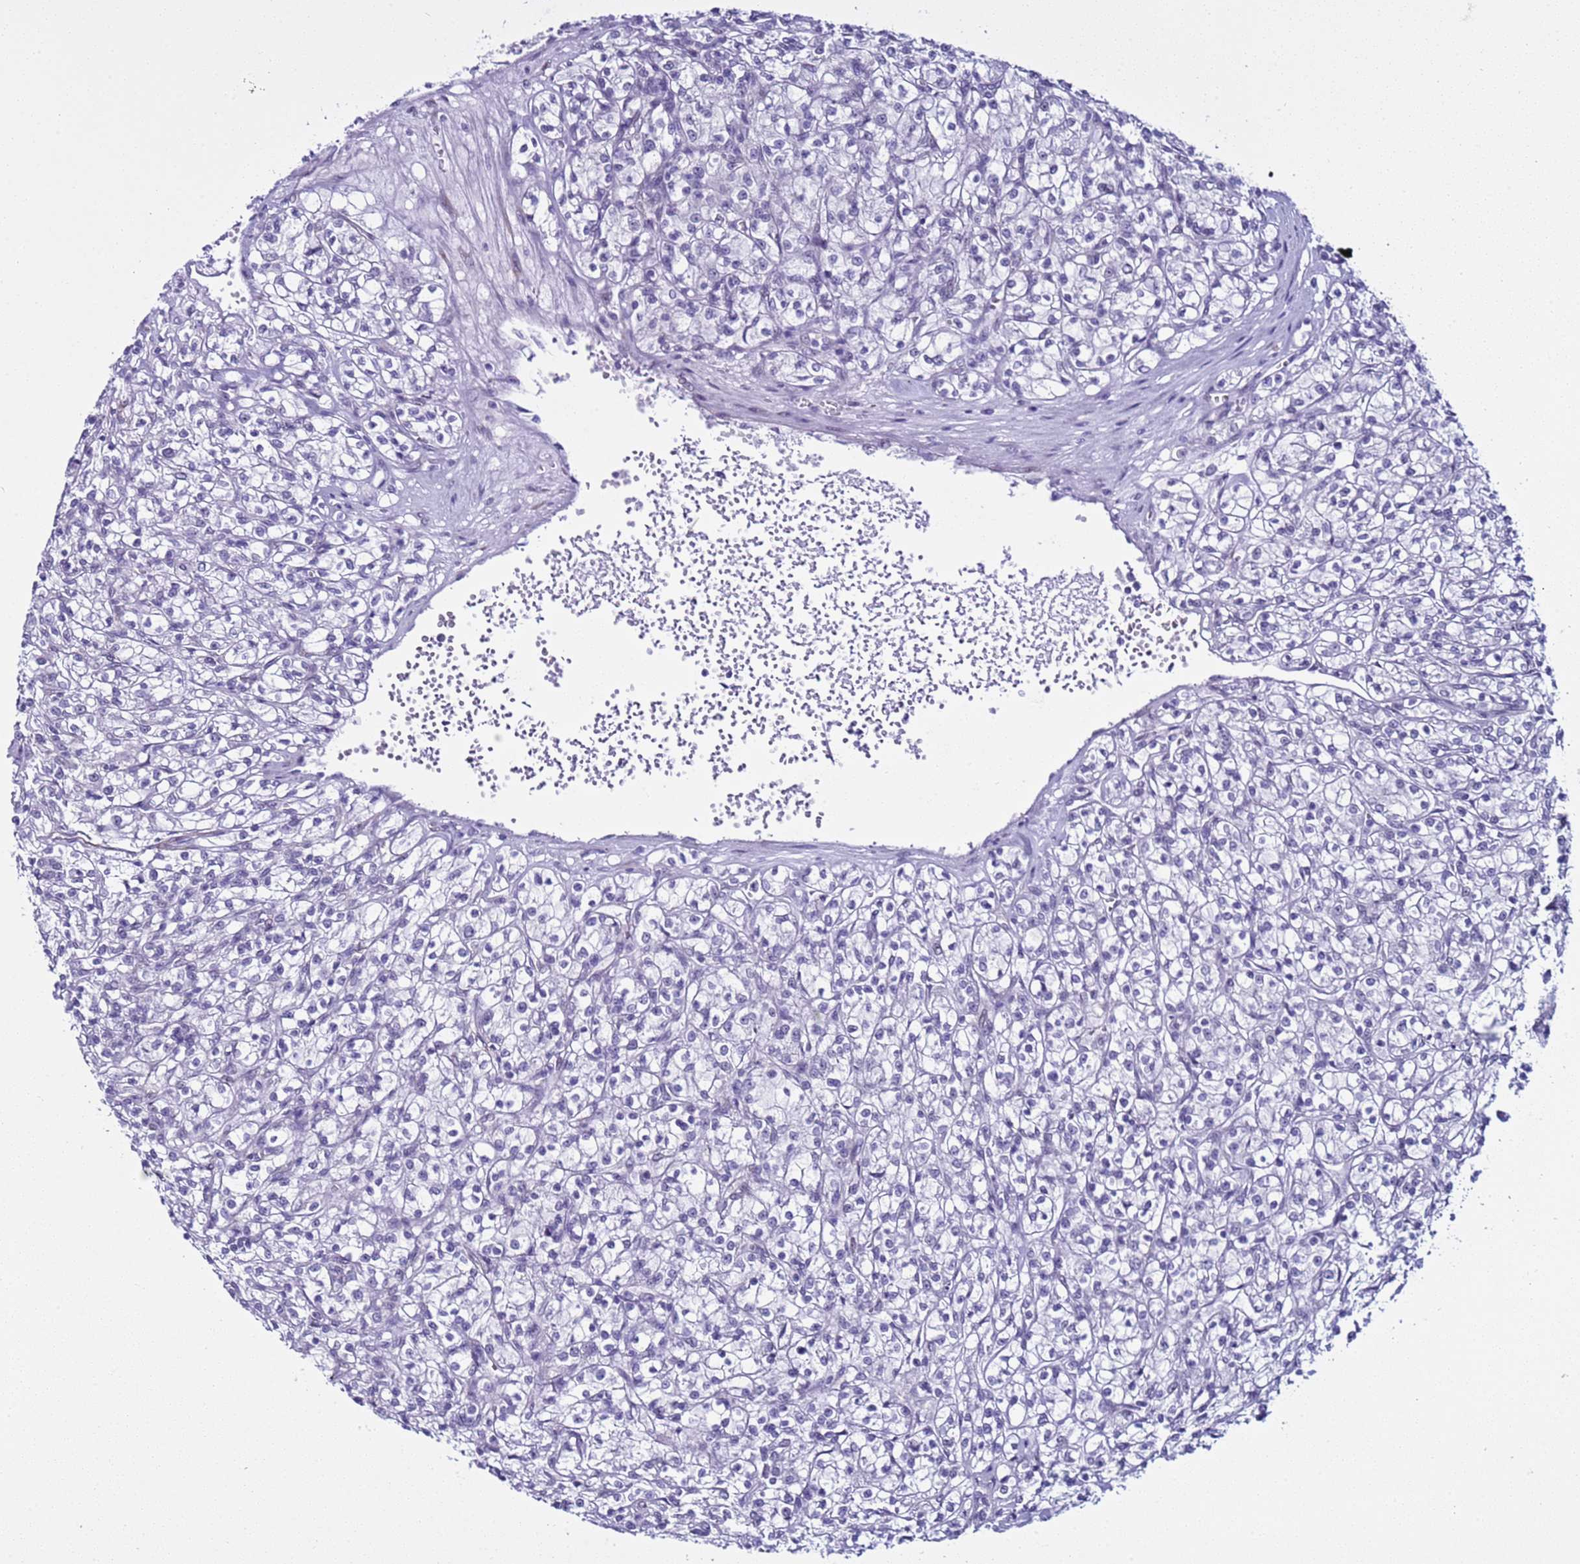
{"staining": {"intensity": "negative", "quantity": "none", "location": "none"}, "tissue": "renal cancer", "cell_type": "Tumor cells", "image_type": "cancer", "snomed": [{"axis": "morphology", "description": "Adenocarcinoma, NOS"}, {"axis": "topography", "description": "Kidney"}], "caption": "Tumor cells show no significant protein staining in adenocarcinoma (renal).", "gene": "LRRC10B", "patient": {"sex": "female", "age": 59}}